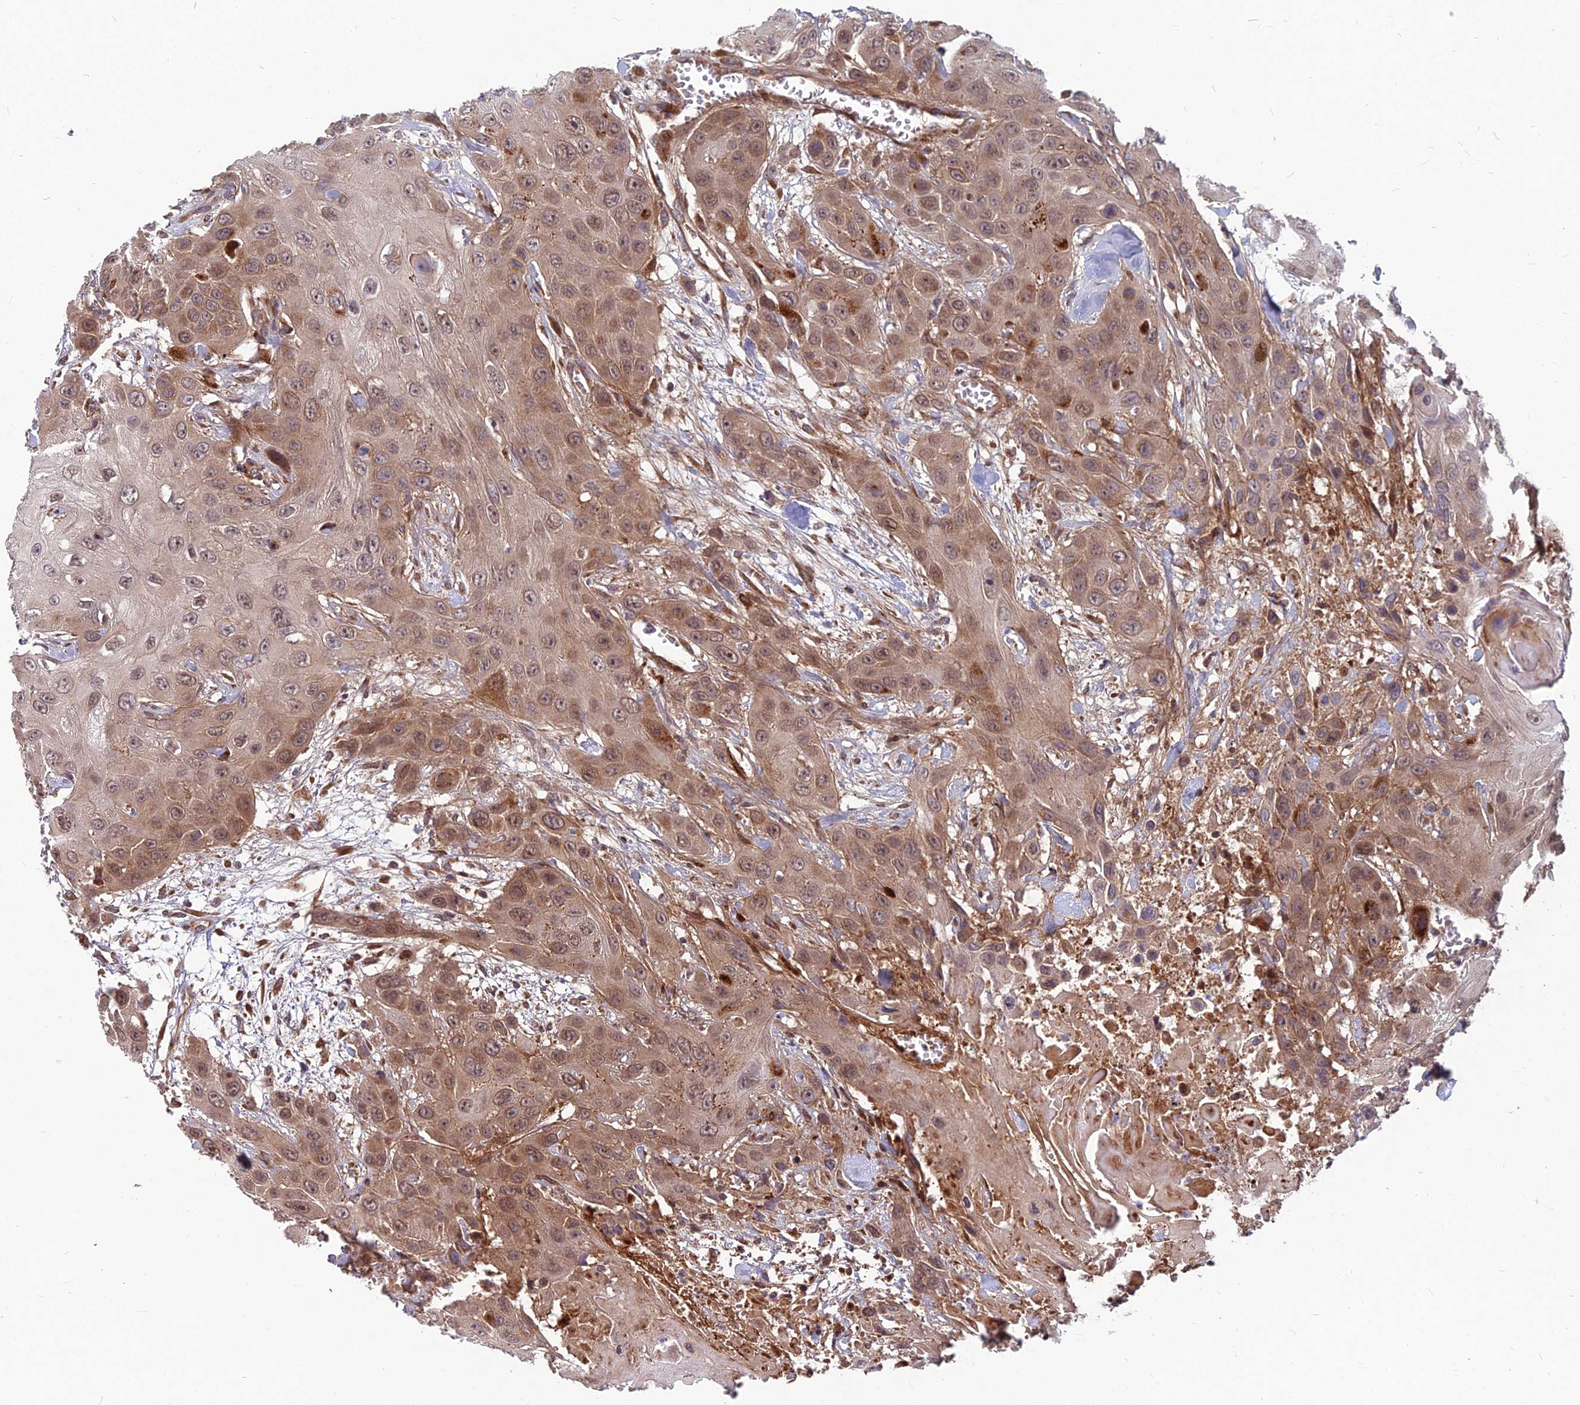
{"staining": {"intensity": "moderate", "quantity": ">75%", "location": "cytoplasmic/membranous"}, "tissue": "head and neck cancer", "cell_type": "Tumor cells", "image_type": "cancer", "snomed": [{"axis": "morphology", "description": "Squamous cell carcinoma, NOS"}, {"axis": "topography", "description": "Head-Neck"}], "caption": "Human head and neck cancer (squamous cell carcinoma) stained with a brown dye demonstrates moderate cytoplasmic/membranous positive staining in approximately >75% of tumor cells.", "gene": "MFSD8", "patient": {"sex": "male", "age": 81}}